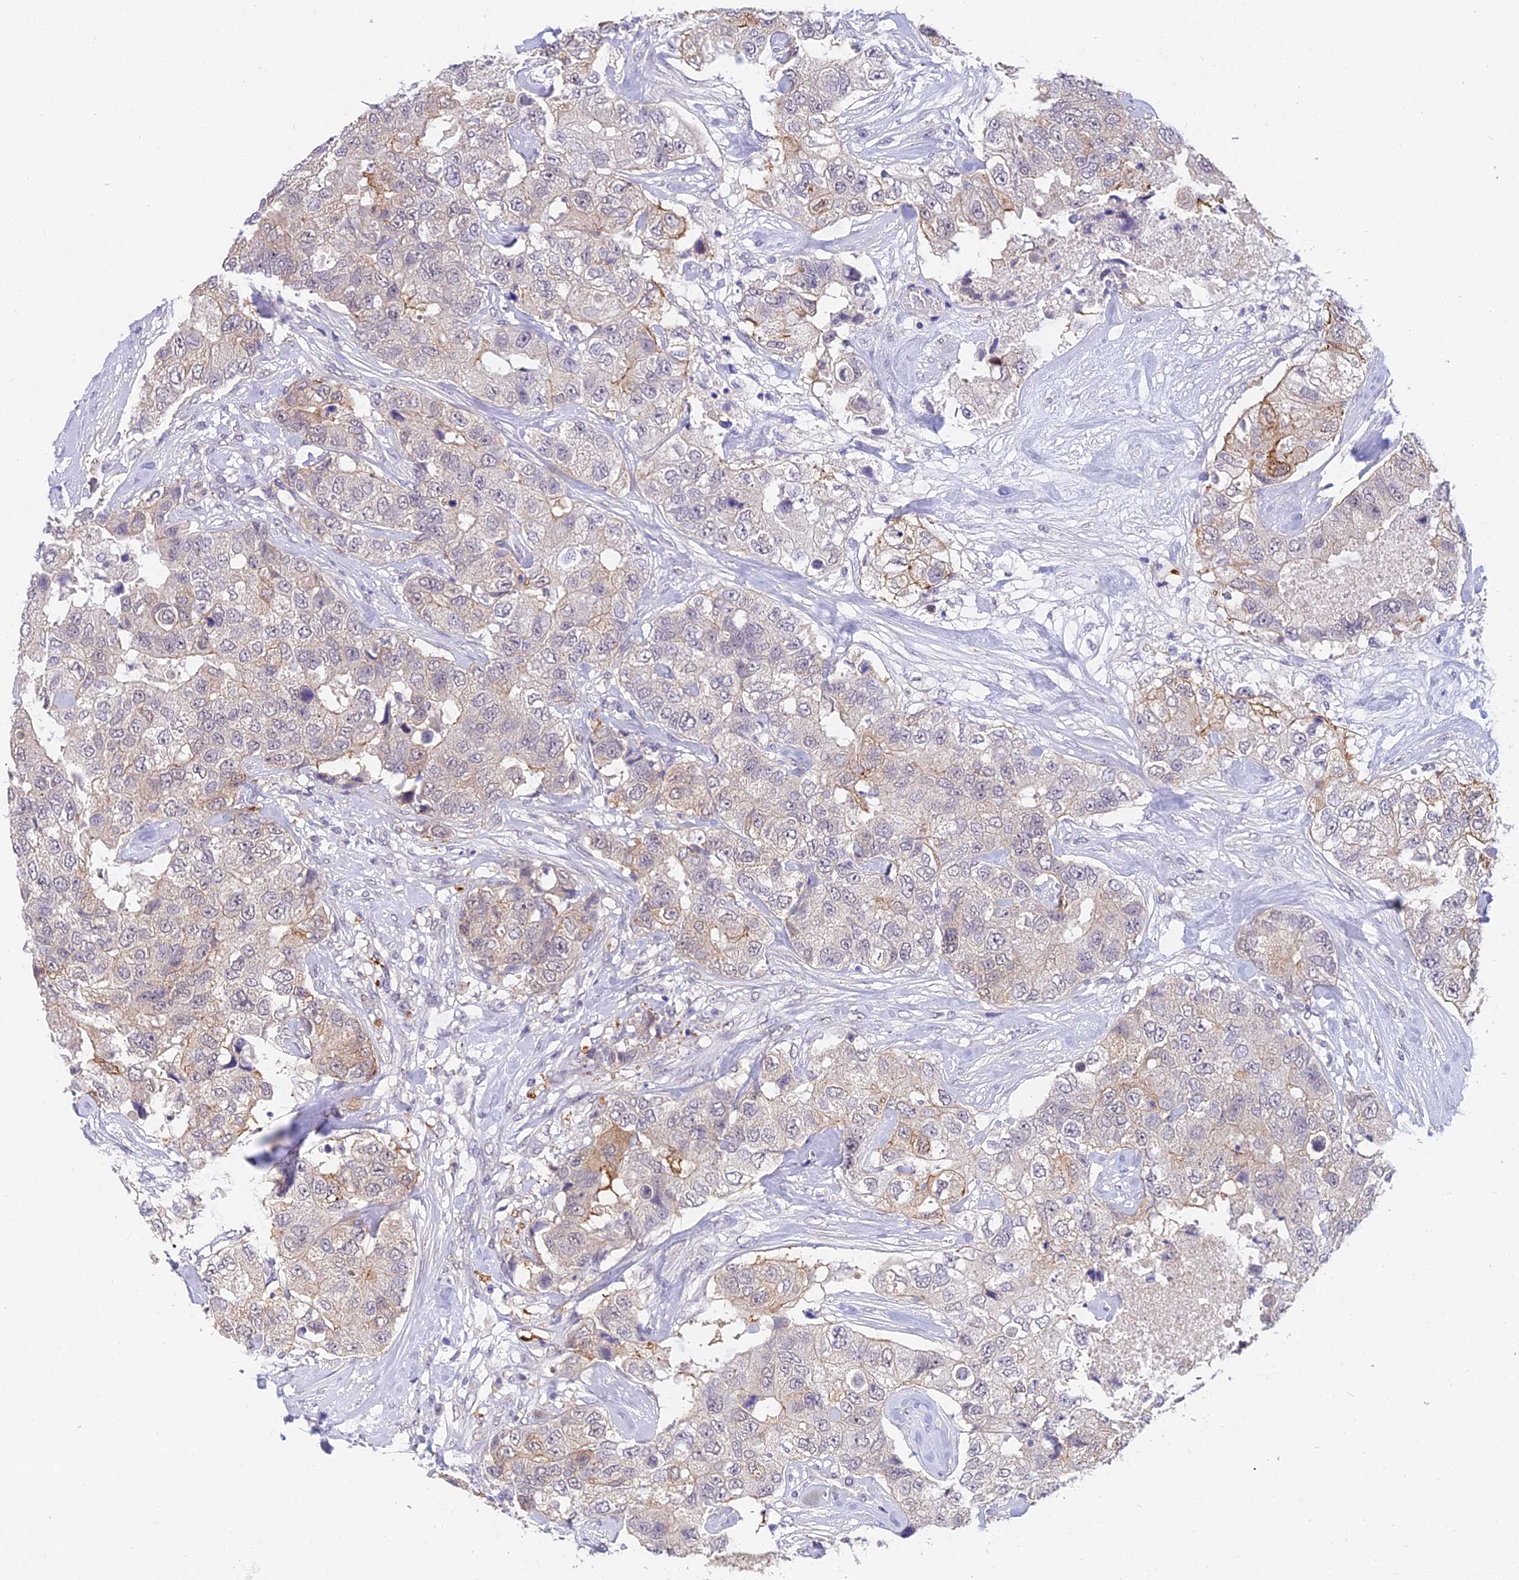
{"staining": {"intensity": "moderate", "quantity": "<25%", "location": "cytoplasmic/membranous"}, "tissue": "breast cancer", "cell_type": "Tumor cells", "image_type": "cancer", "snomed": [{"axis": "morphology", "description": "Duct carcinoma"}, {"axis": "topography", "description": "Breast"}], "caption": "Human intraductal carcinoma (breast) stained for a protein (brown) demonstrates moderate cytoplasmic/membranous positive expression in about <25% of tumor cells.", "gene": "HOXB1", "patient": {"sex": "female", "age": 62}}